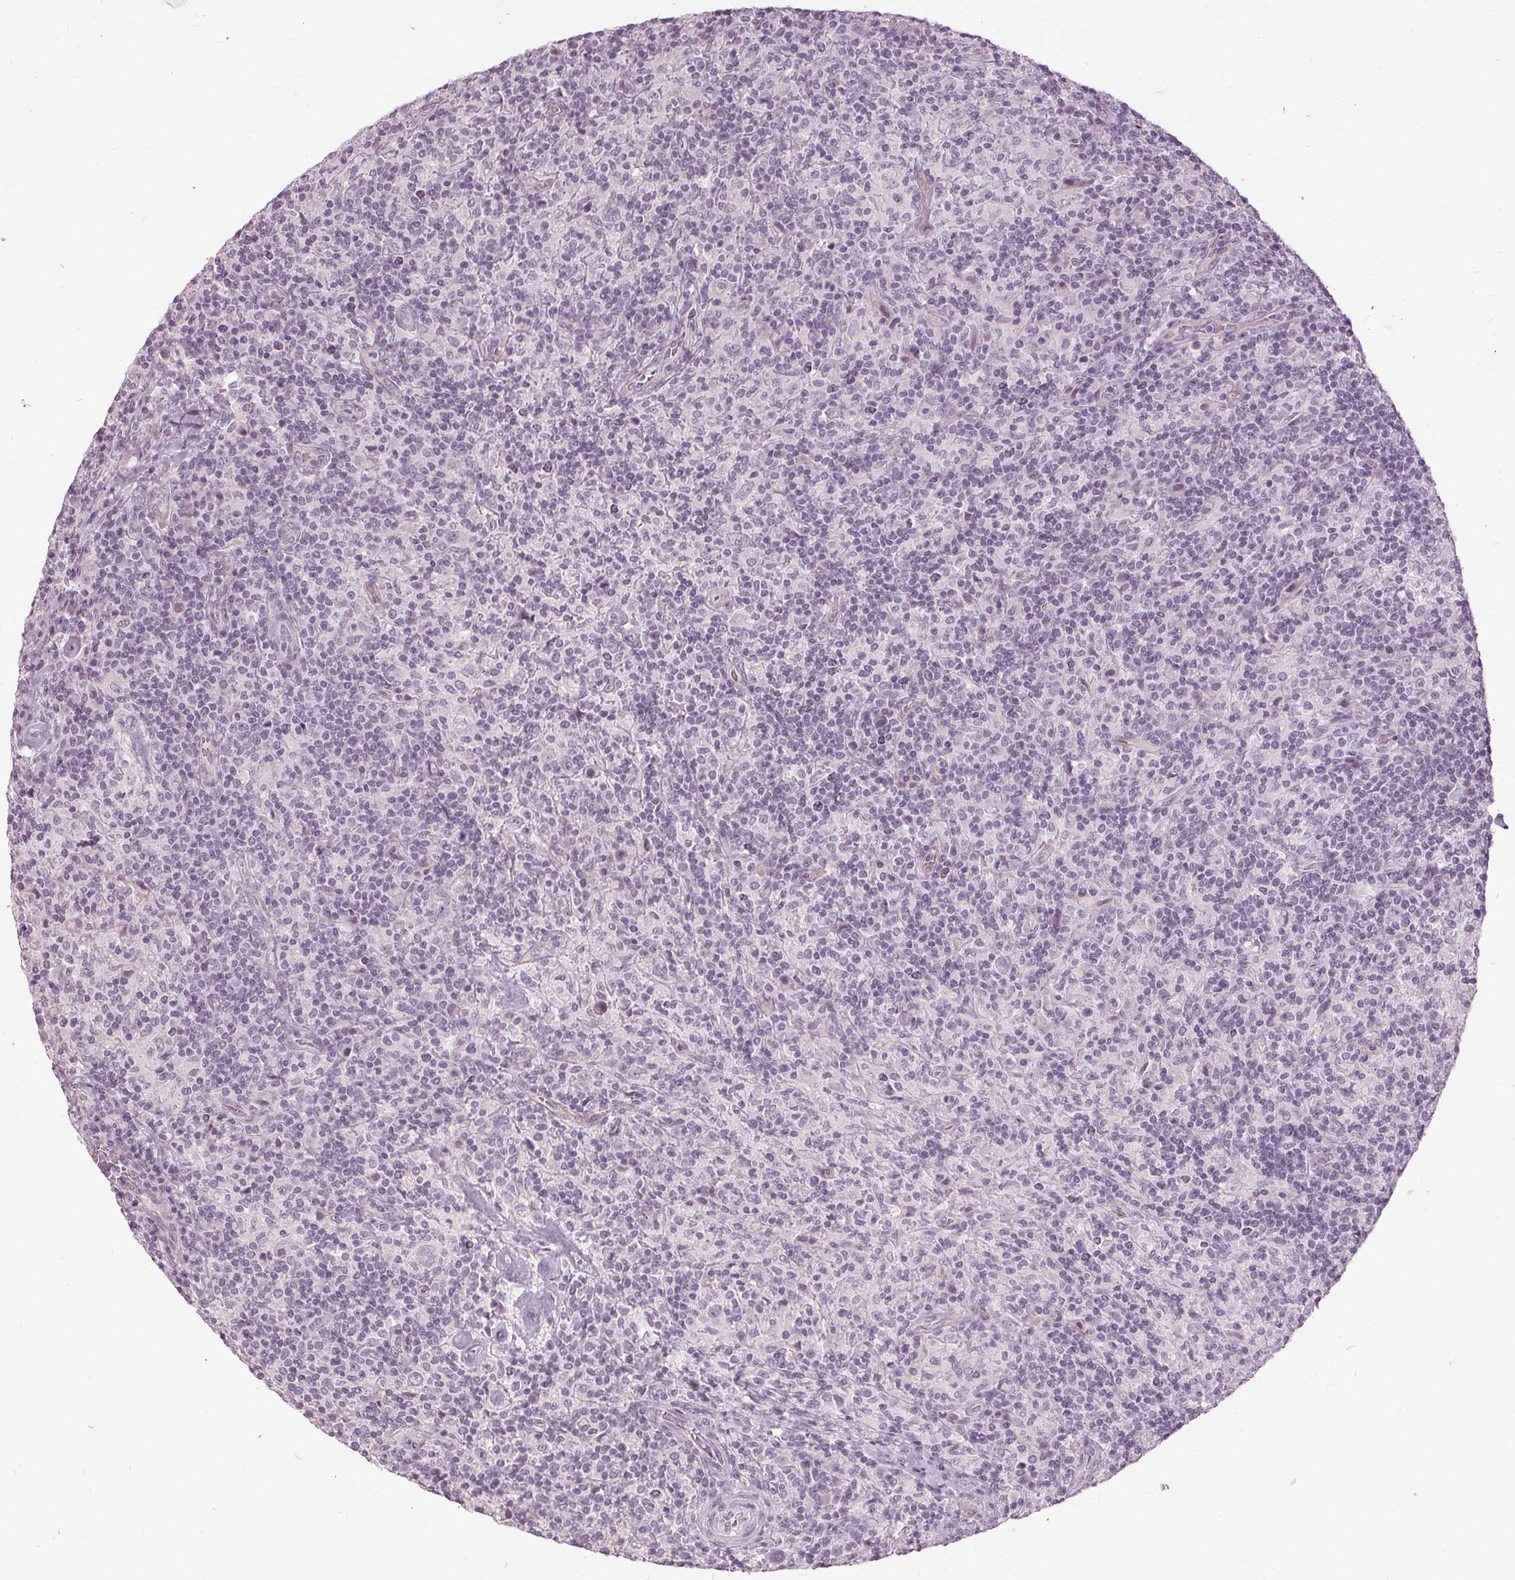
{"staining": {"intensity": "negative", "quantity": "none", "location": "none"}, "tissue": "lymphoma", "cell_type": "Tumor cells", "image_type": "cancer", "snomed": [{"axis": "morphology", "description": "Hodgkin's disease, NOS"}, {"axis": "topography", "description": "Lymph node"}], "caption": "Immunohistochemistry of Hodgkin's disease exhibits no positivity in tumor cells.", "gene": "SFTPD", "patient": {"sex": "male", "age": 70}}